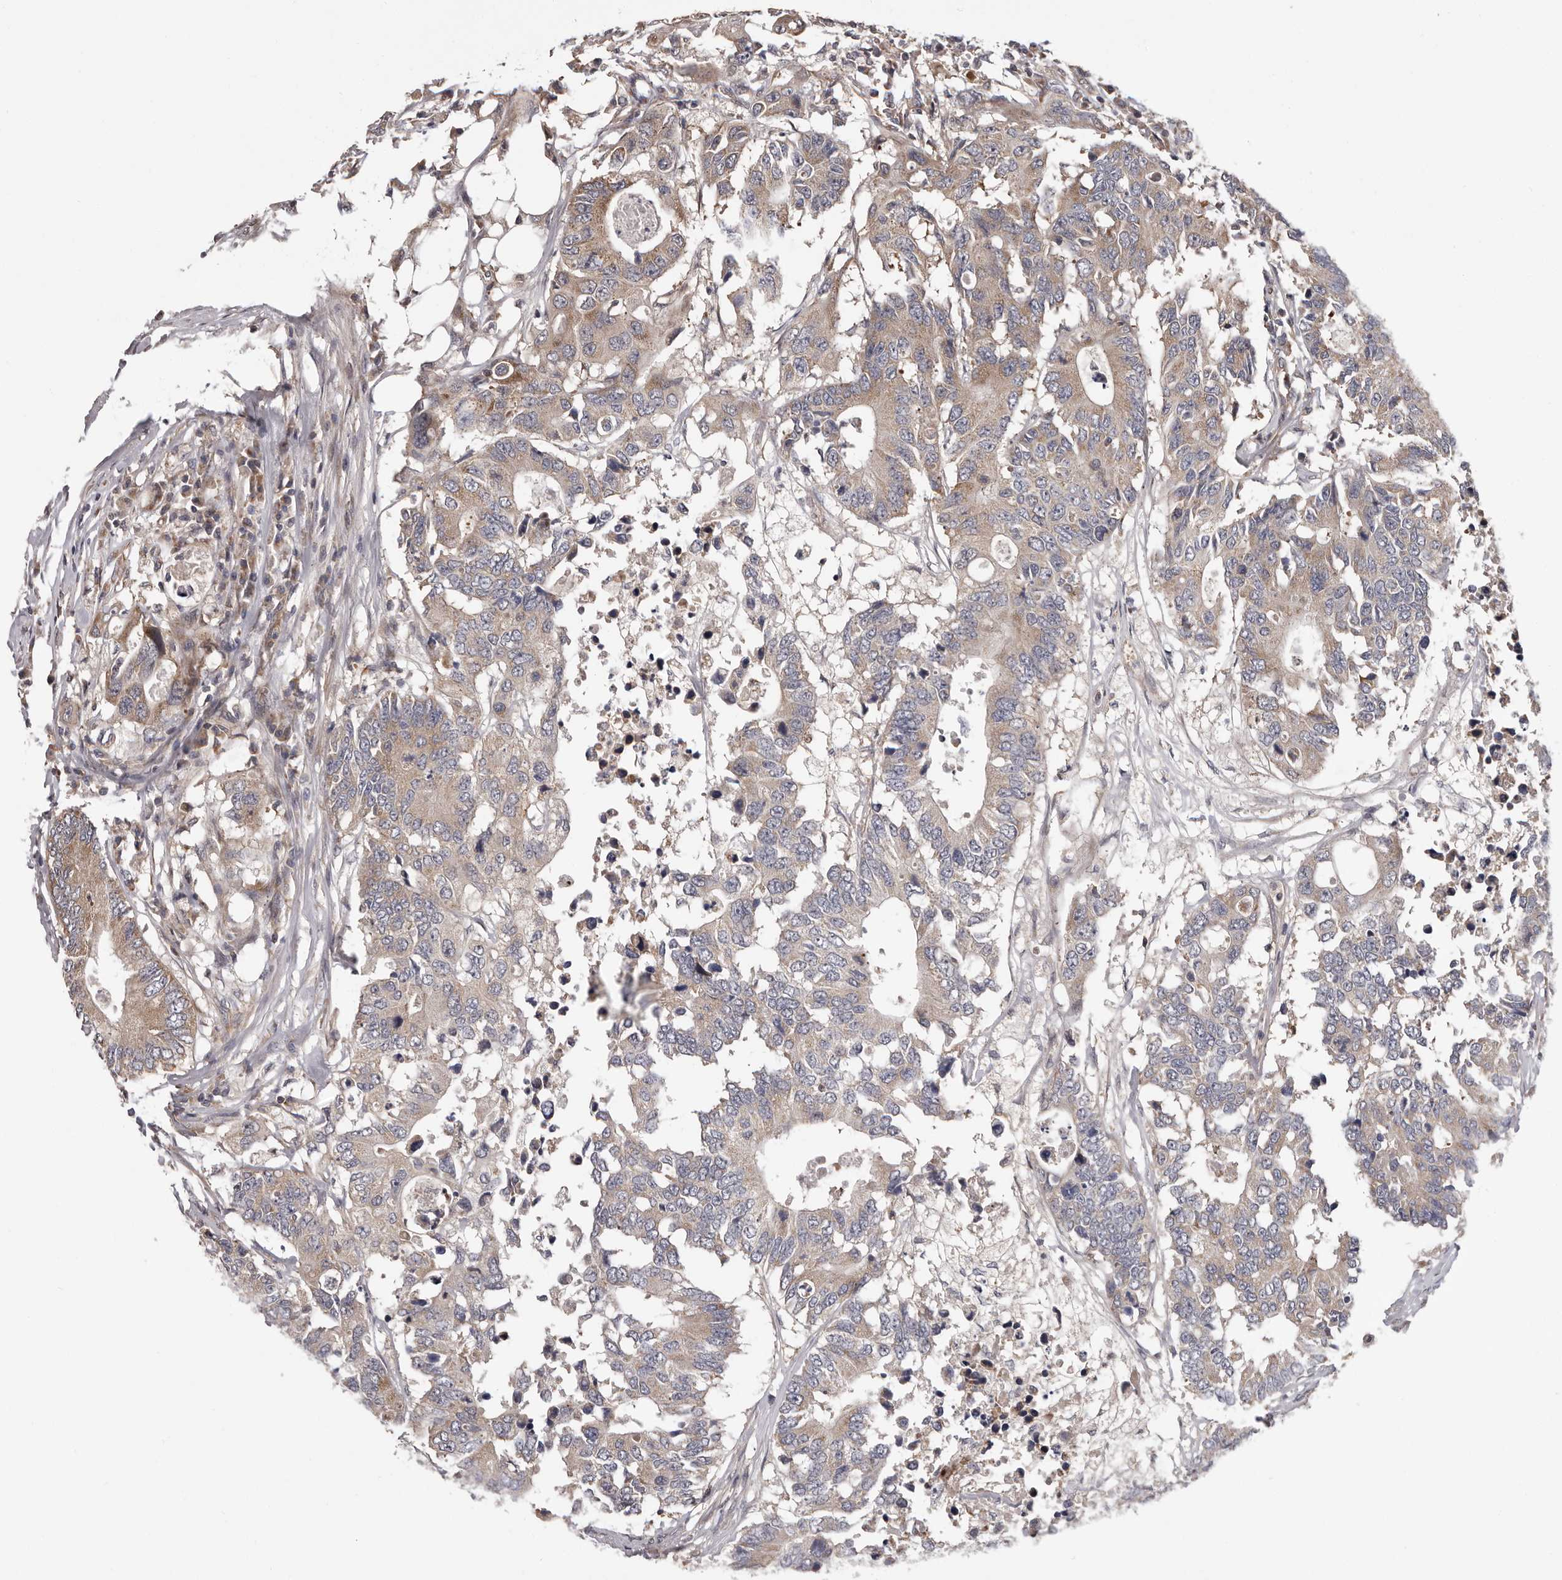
{"staining": {"intensity": "weak", "quantity": ">75%", "location": "cytoplasmic/membranous"}, "tissue": "colorectal cancer", "cell_type": "Tumor cells", "image_type": "cancer", "snomed": [{"axis": "morphology", "description": "Adenocarcinoma, NOS"}, {"axis": "topography", "description": "Colon"}], "caption": "An IHC micrograph of tumor tissue is shown. Protein staining in brown highlights weak cytoplasmic/membranous positivity in colorectal cancer within tumor cells.", "gene": "VPS37A", "patient": {"sex": "male", "age": 71}}